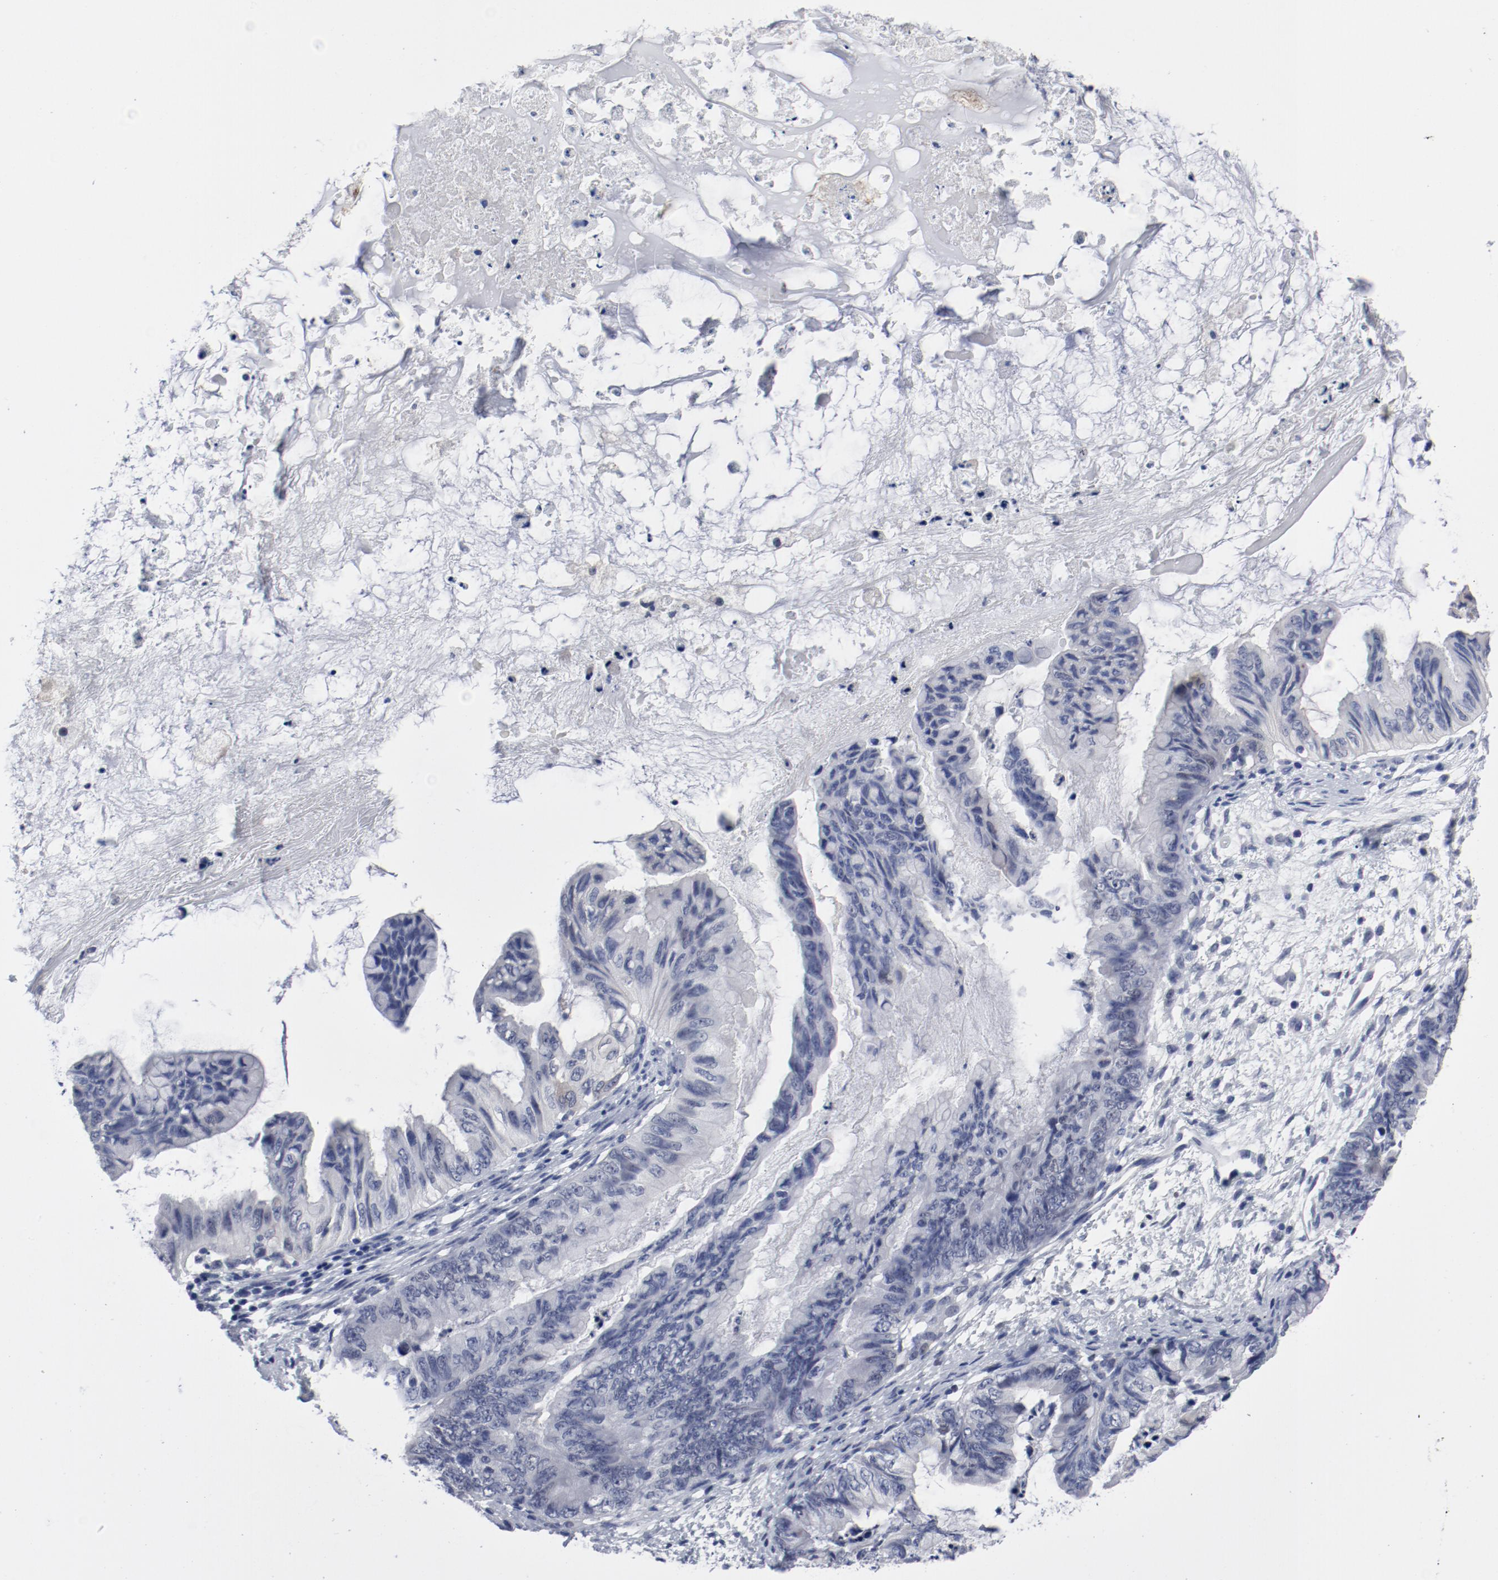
{"staining": {"intensity": "negative", "quantity": "none", "location": "none"}, "tissue": "ovarian cancer", "cell_type": "Tumor cells", "image_type": "cancer", "snomed": [{"axis": "morphology", "description": "Cystadenocarcinoma, mucinous, NOS"}, {"axis": "topography", "description": "Ovary"}], "caption": "Histopathology image shows no significant protein staining in tumor cells of ovarian mucinous cystadenocarcinoma.", "gene": "ANKLE2", "patient": {"sex": "female", "age": 36}}